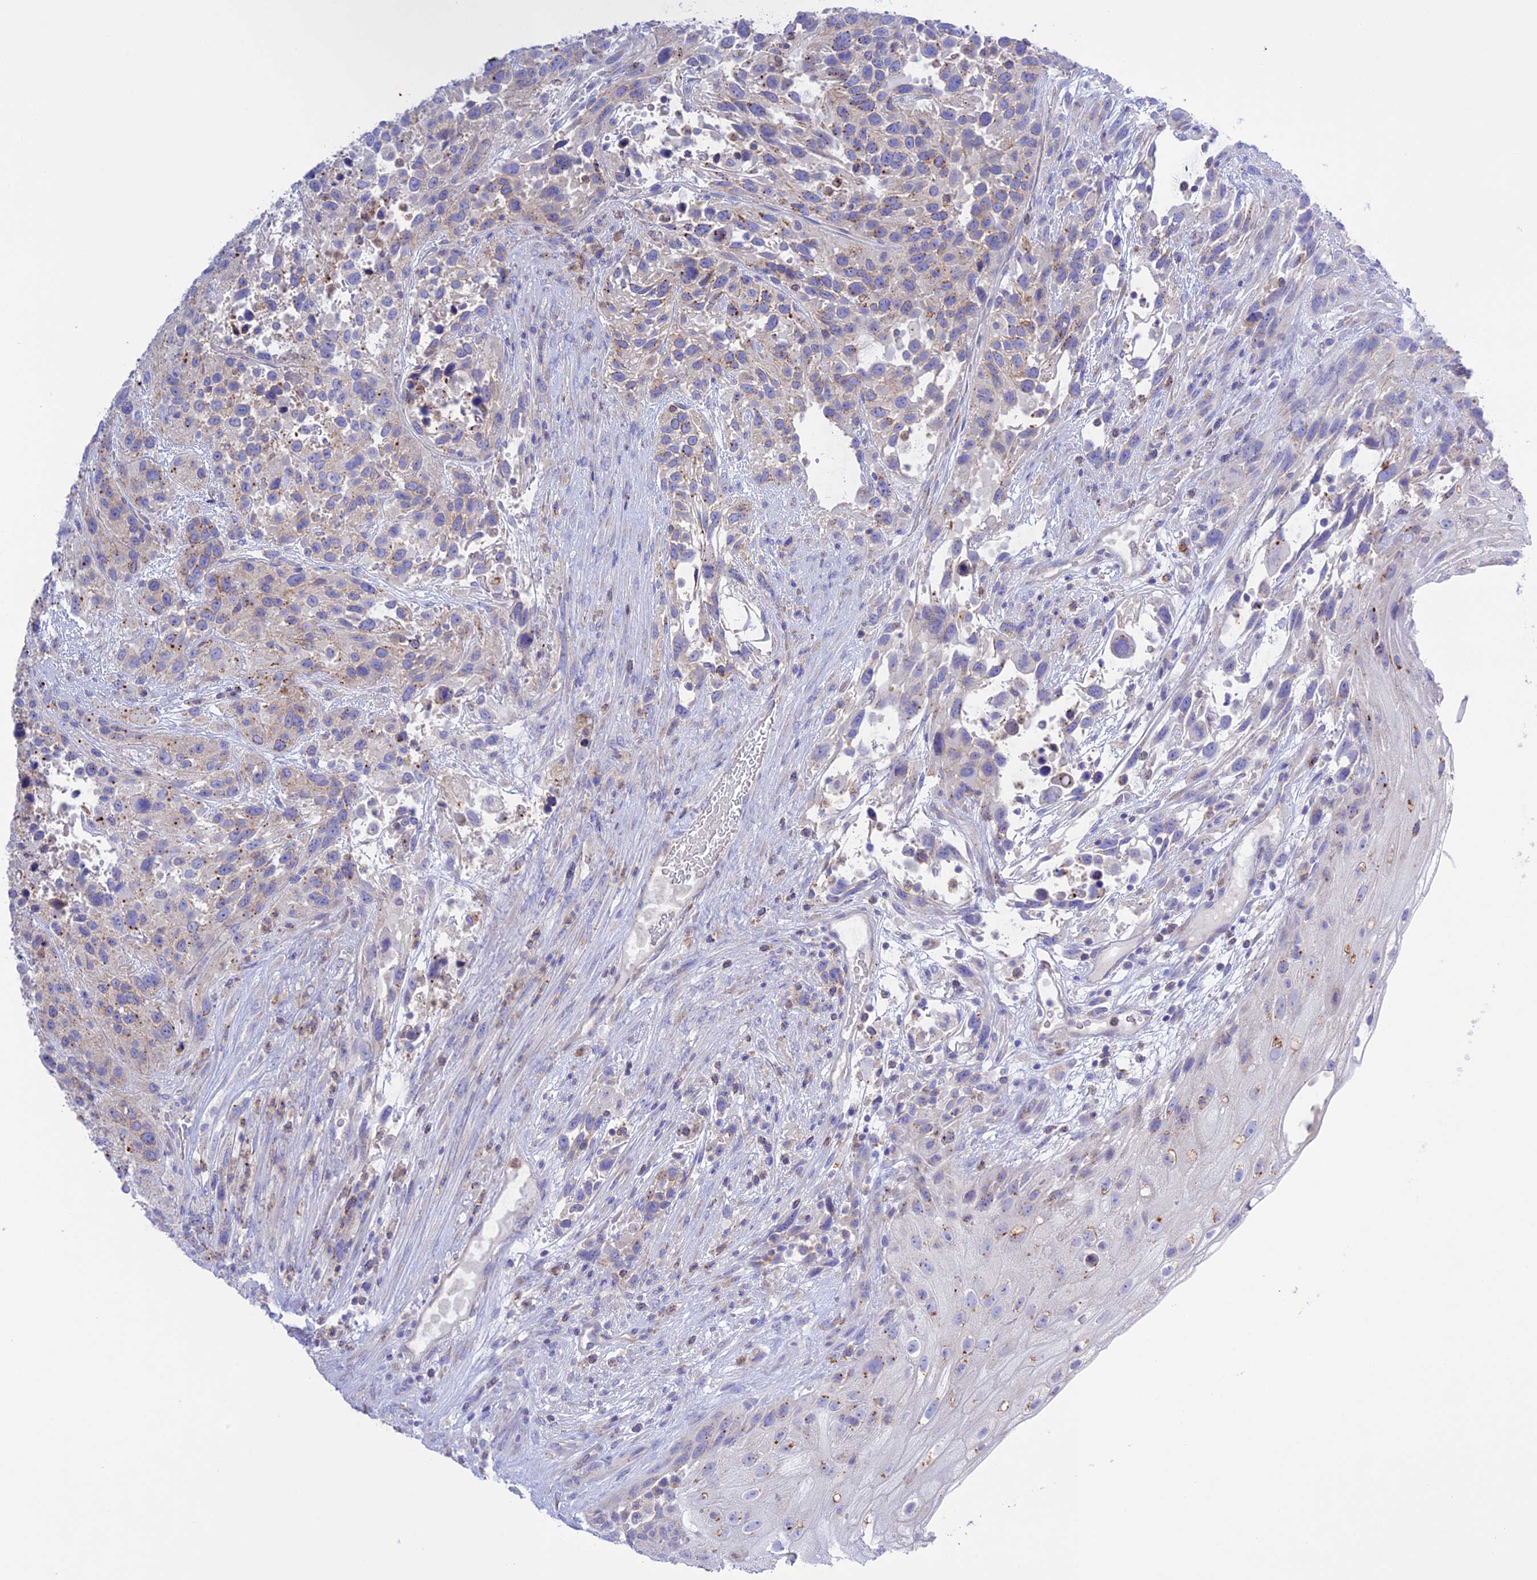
{"staining": {"intensity": "weak", "quantity": "<25%", "location": "cytoplasmic/membranous"}, "tissue": "urothelial cancer", "cell_type": "Tumor cells", "image_type": "cancer", "snomed": [{"axis": "morphology", "description": "Urothelial carcinoma, High grade"}, {"axis": "topography", "description": "Urinary bladder"}], "caption": "There is no significant positivity in tumor cells of urothelial carcinoma (high-grade).", "gene": "CHSY3", "patient": {"sex": "female", "age": 70}}